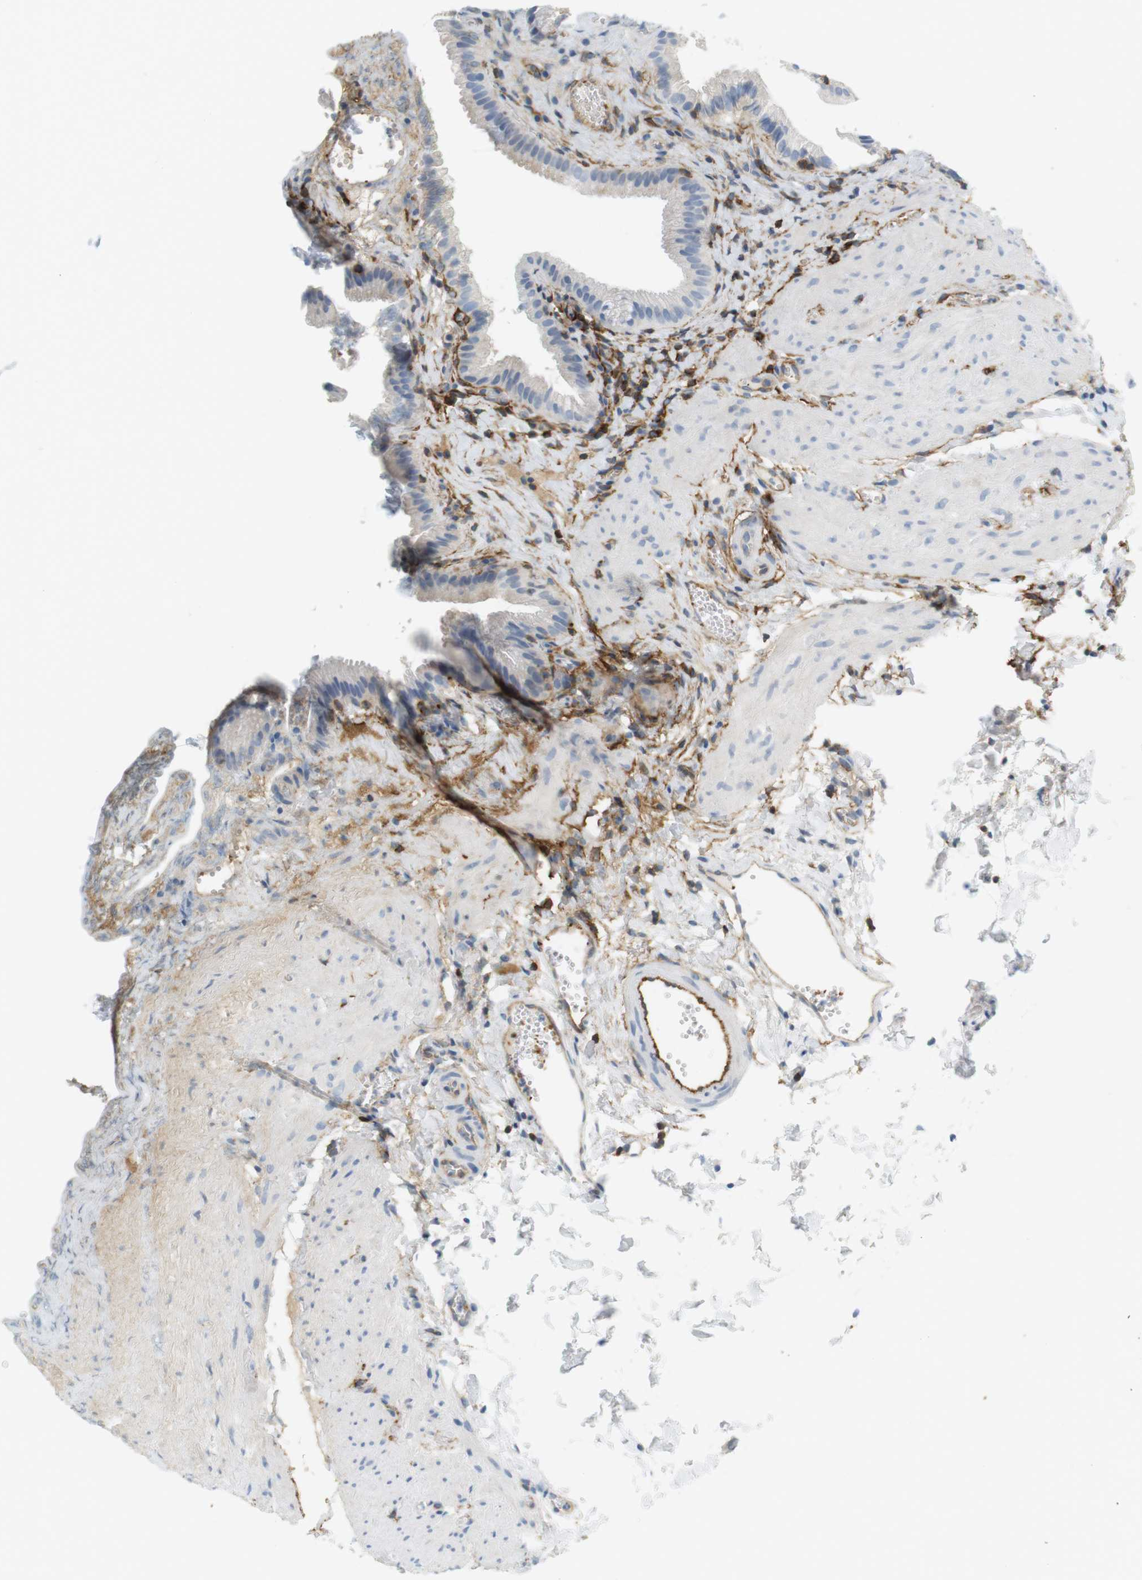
{"staining": {"intensity": "negative", "quantity": "none", "location": "none"}, "tissue": "gallbladder", "cell_type": "Glandular cells", "image_type": "normal", "snomed": [{"axis": "morphology", "description": "Normal tissue, NOS"}, {"axis": "topography", "description": "Gallbladder"}], "caption": "Micrograph shows no protein positivity in glandular cells of benign gallbladder. The staining was performed using DAB to visualize the protein expression in brown, while the nuclei were stained in blue with hematoxylin (Magnification: 20x).", "gene": "F2R", "patient": {"sex": "female", "age": 24}}